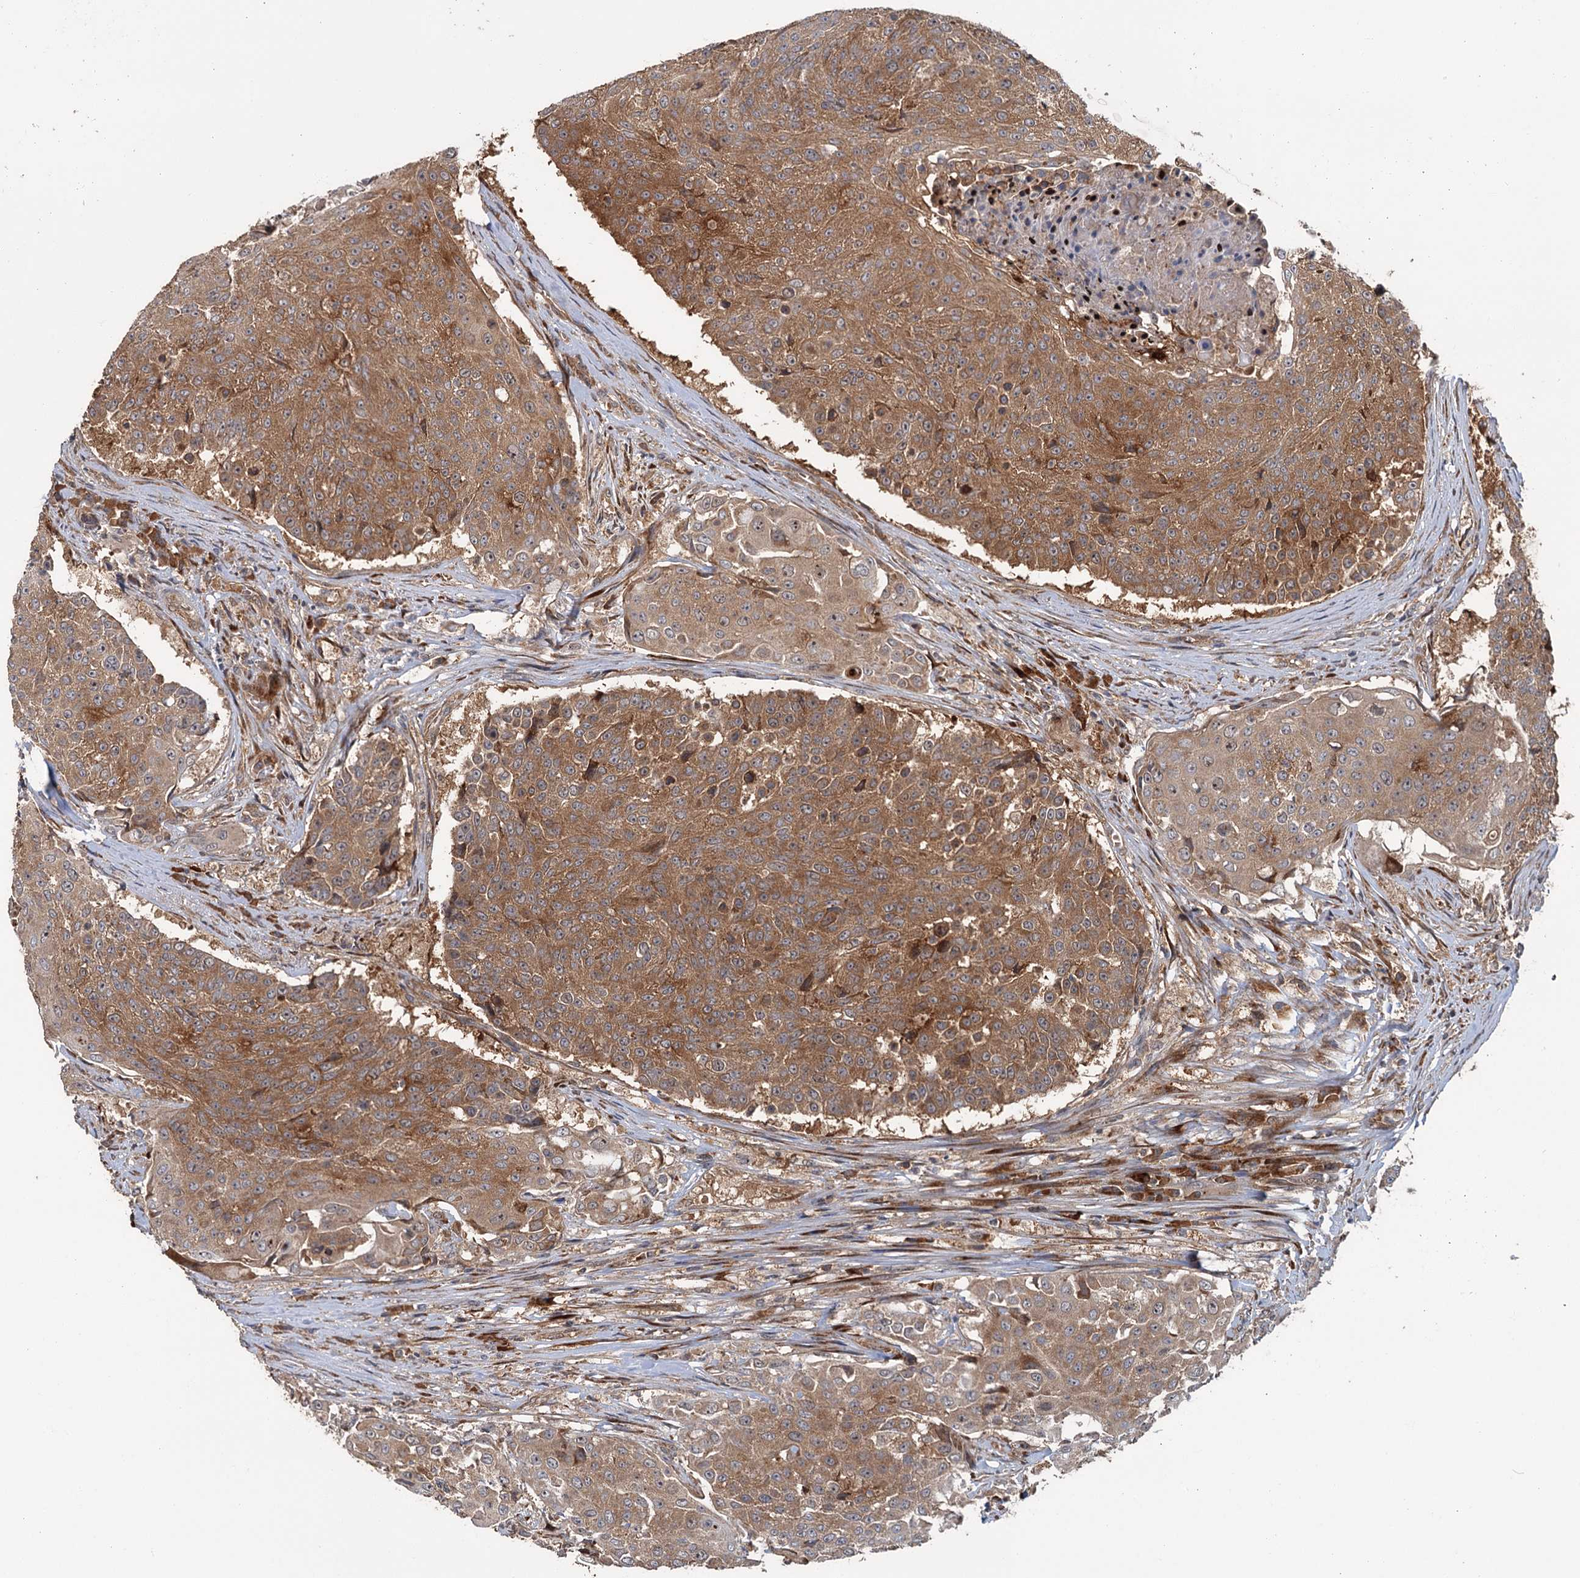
{"staining": {"intensity": "moderate", "quantity": ">75%", "location": "cytoplasmic/membranous"}, "tissue": "urothelial cancer", "cell_type": "Tumor cells", "image_type": "cancer", "snomed": [{"axis": "morphology", "description": "Urothelial carcinoma, High grade"}, {"axis": "topography", "description": "Urinary bladder"}], "caption": "Immunohistochemistry (IHC) photomicrograph of urothelial cancer stained for a protein (brown), which shows medium levels of moderate cytoplasmic/membranous positivity in approximately >75% of tumor cells.", "gene": "KANSL2", "patient": {"sex": "female", "age": 63}}